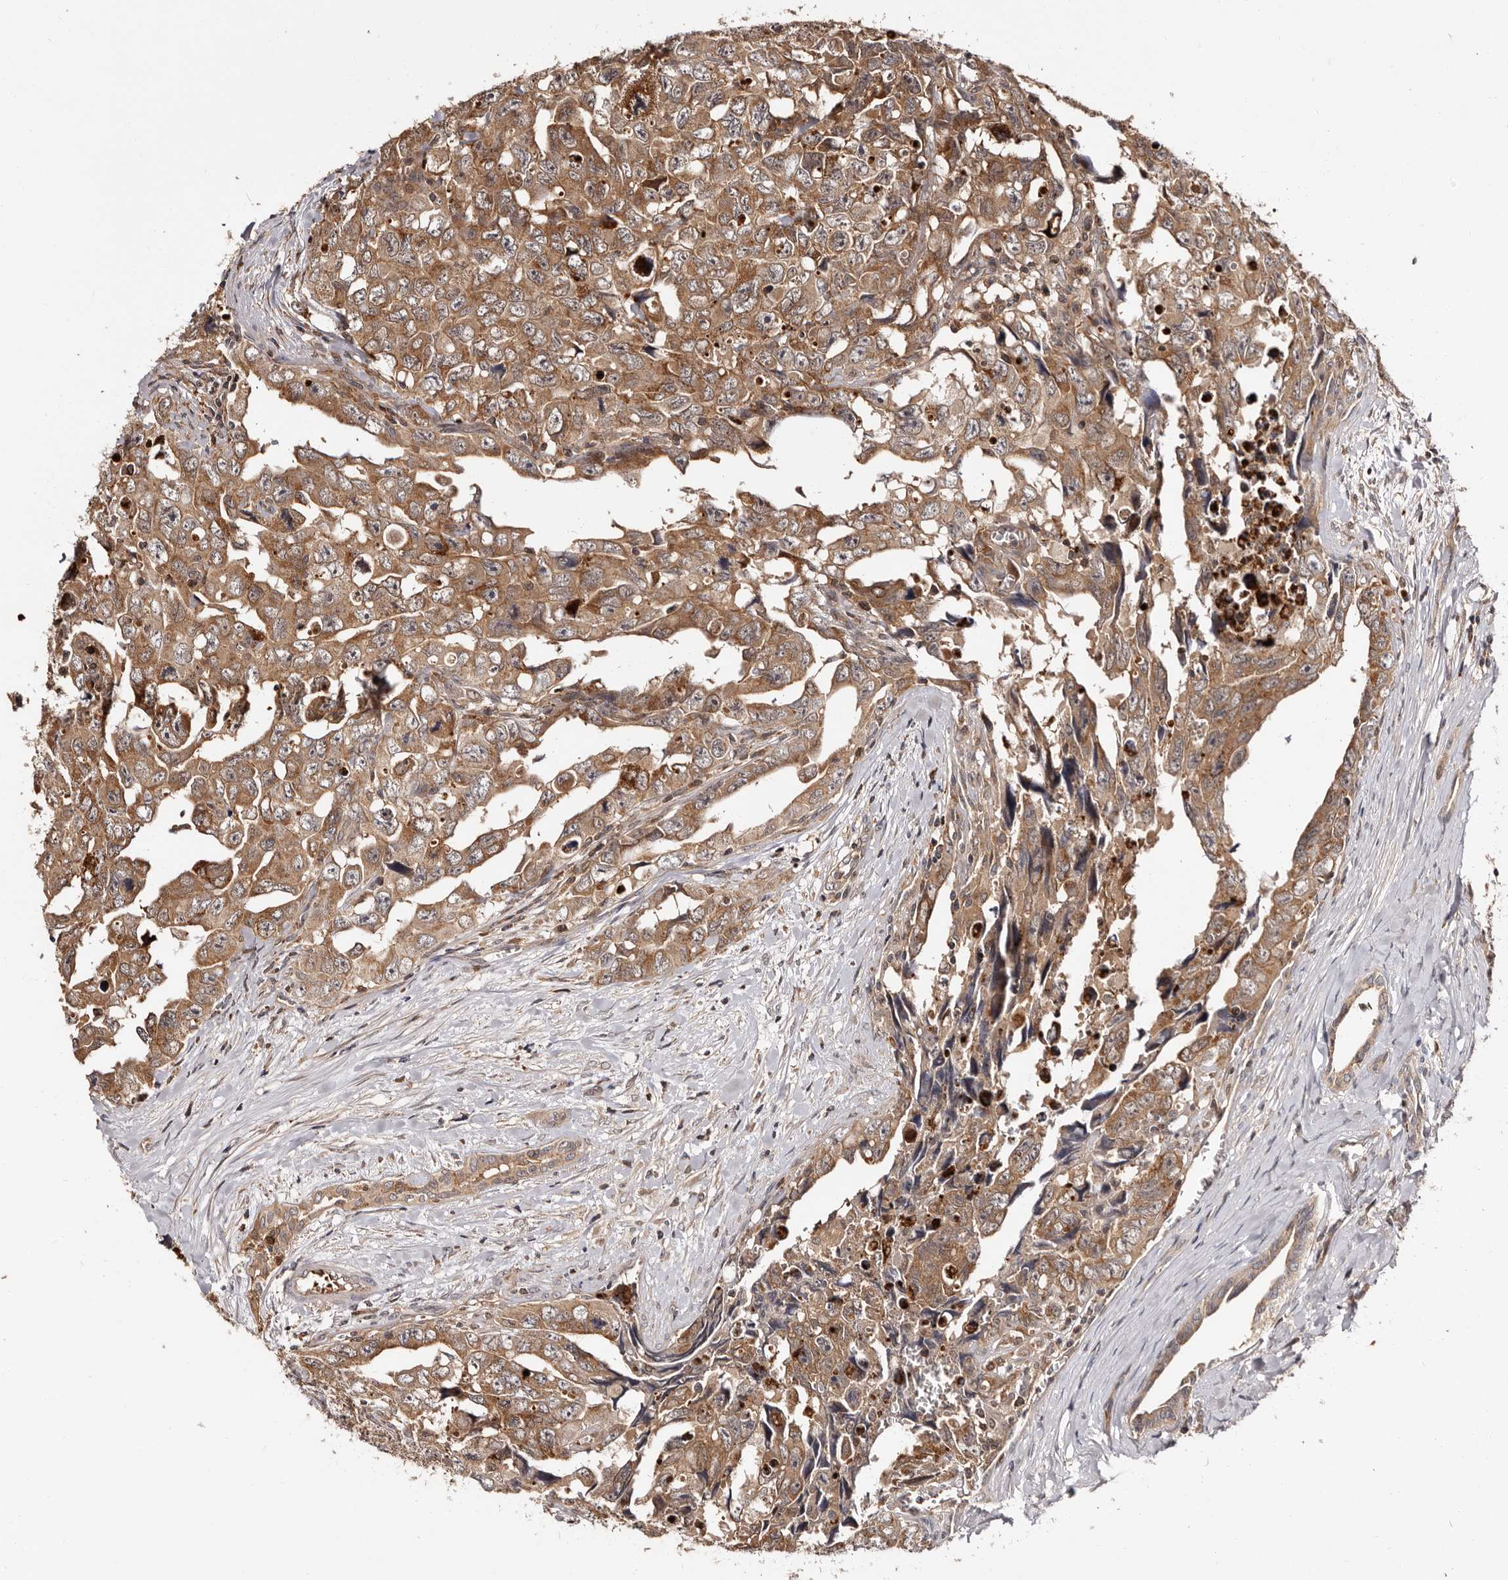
{"staining": {"intensity": "moderate", "quantity": ">75%", "location": "cytoplasmic/membranous"}, "tissue": "testis cancer", "cell_type": "Tumor cells", "image_type": "cancer", "snomed": [{"axis": "morphology", "description": "Carcinoma, Embryonal, NOS"}, {"axis": "topography", "description": "Testis"}], "caption": "The image exhibits a brown stain indicating the presence of a protein in the cytoplasmic/membranous of tumor cells in testis embryonal carcinoma.", "gene": "BAX", "patient": {"sex": "male", "age": 28}}